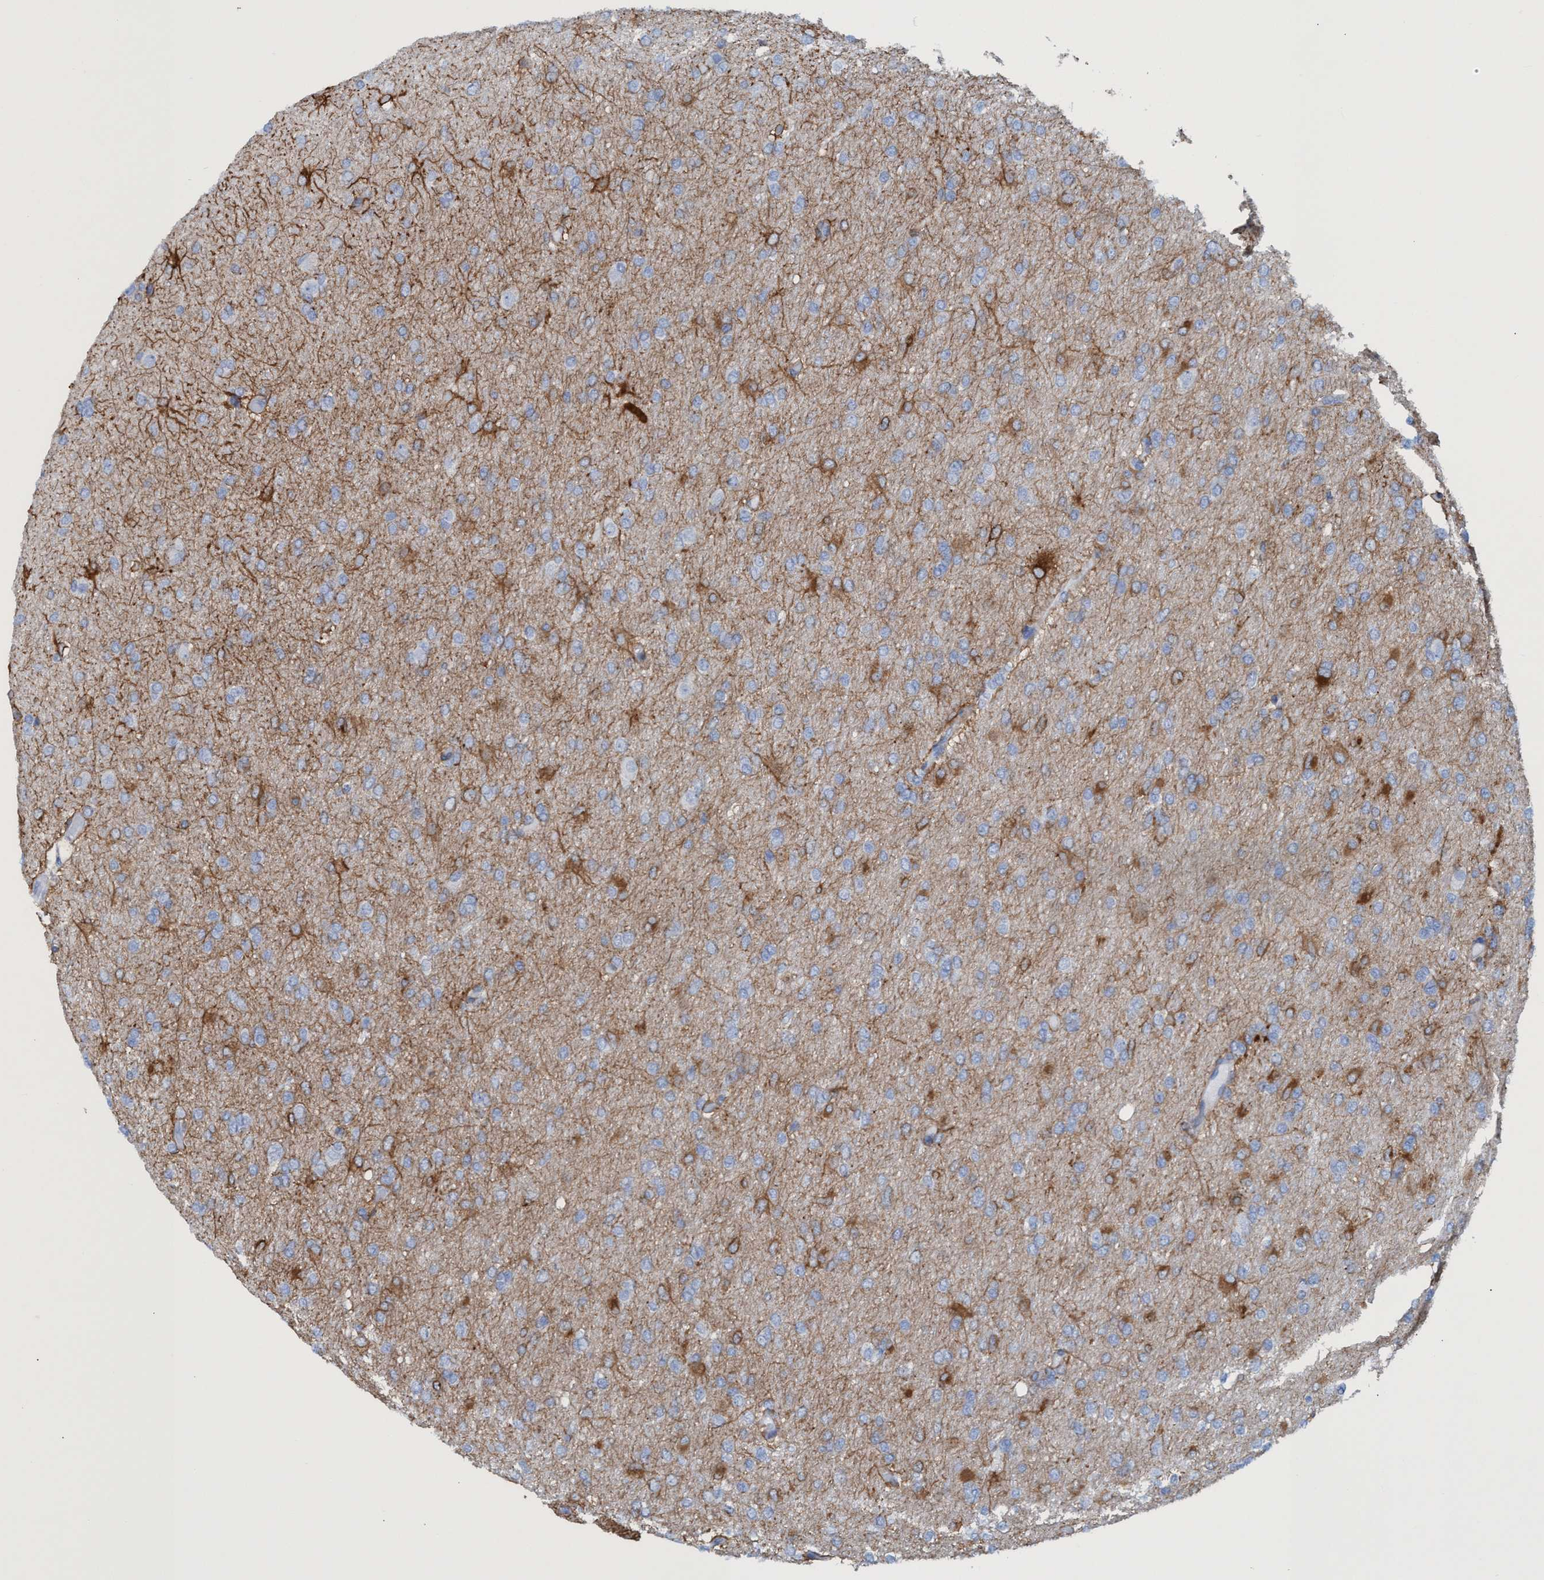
{"staining": {"intensity": "negative", "quantity": "none", "location": "none"}, "tissue": "glioma", "cell_type": "Tumor cells", "image_type": "cancer", "snomed": [{"axis": "morphology", "description": "Glioma, malignant, High grade"}, {"axis": "topography", "description": "Cerebral cortex"}], "caption": "The micrograph reveals no staining of tumor cells in malignant glioma (high-grade).", "gene": "EZR", "patient": {"sex": "female", "age": 36}}